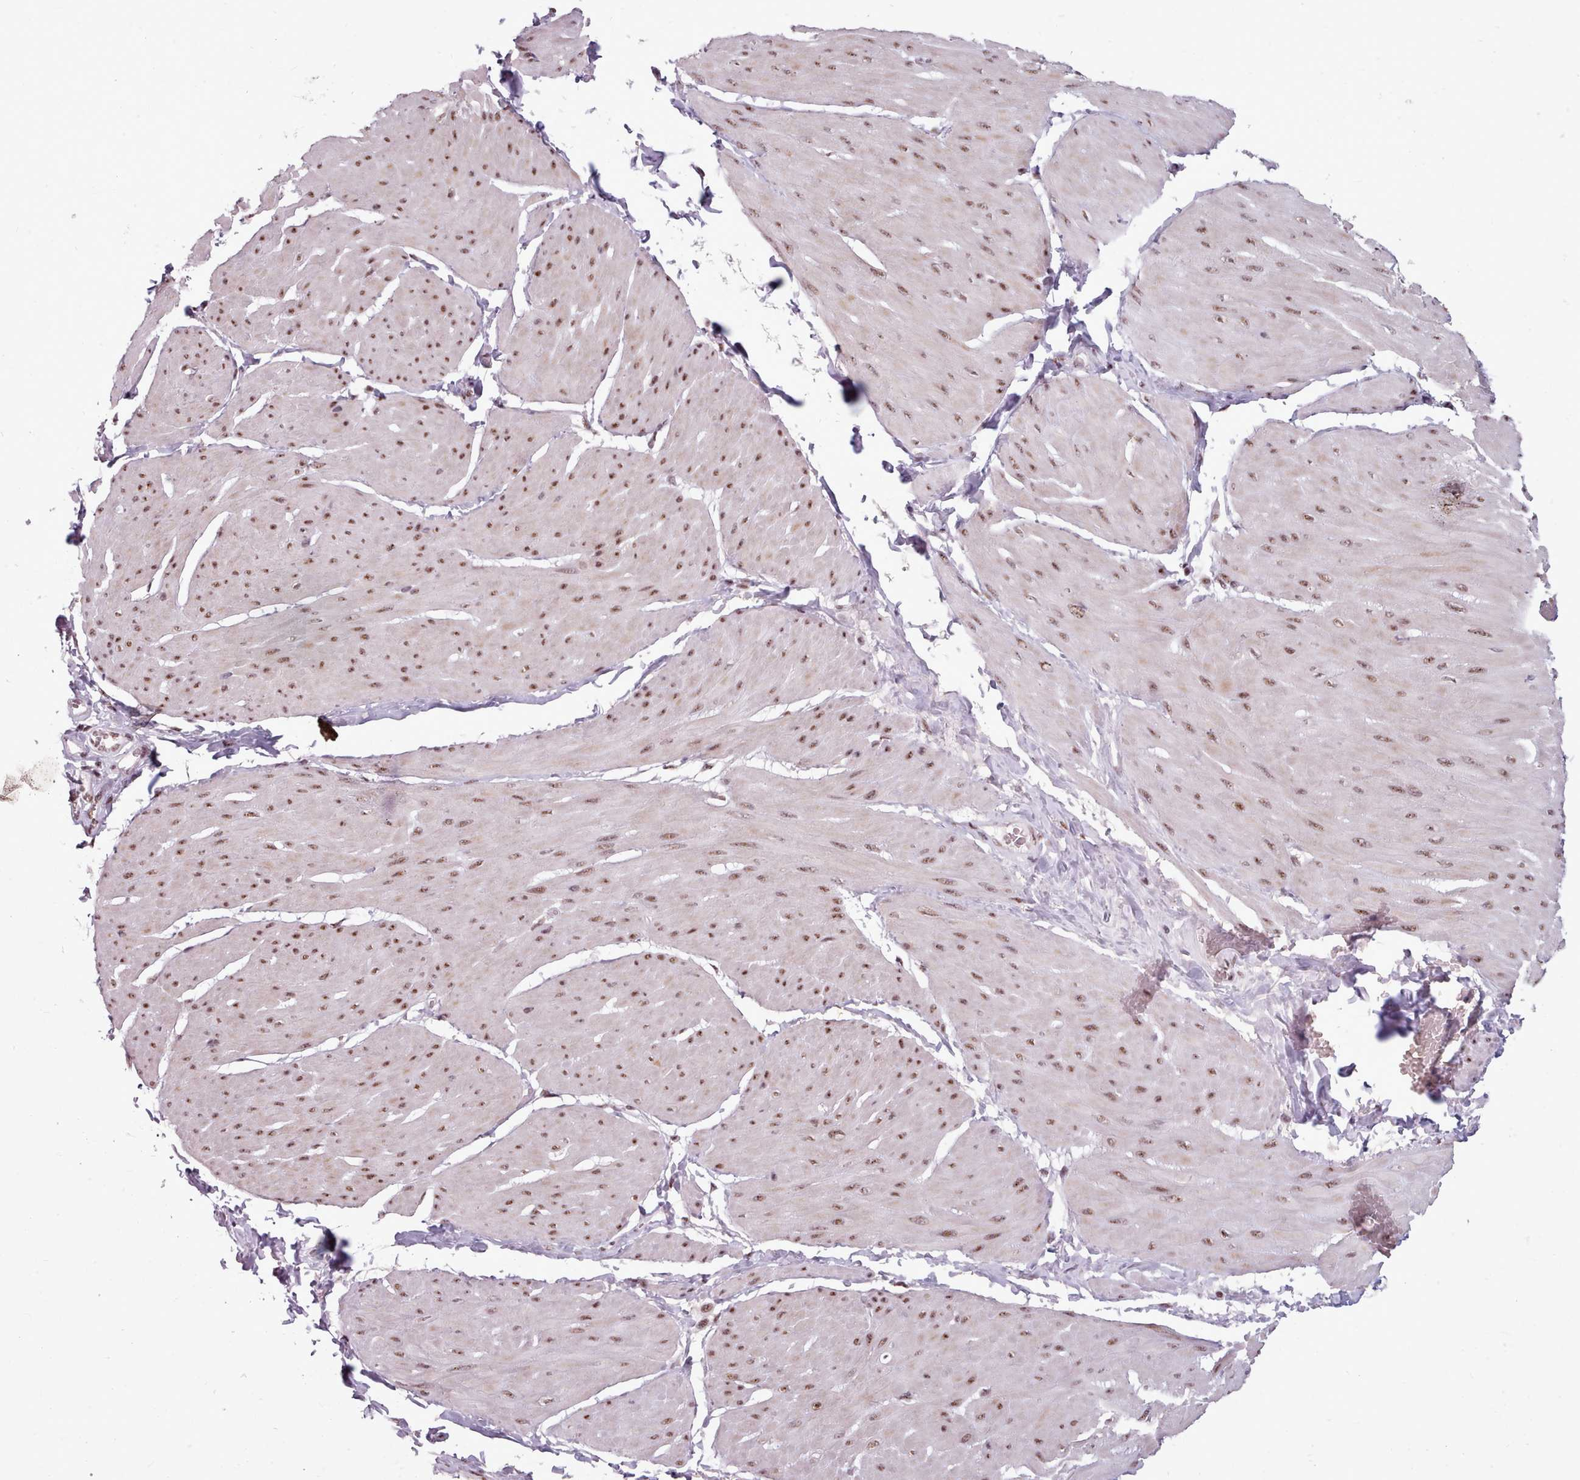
{"staining": {"intensity": "moderate", "quantity": ">75%", "location": "nuclear"}, "tissue": "smooth muscle", "cell_type": "Smooth muscle cells", "image_type": "normal", "snomed": [{"axis": "morphology", "description": "Urothelial carcinoma, High grade"}, {"axis": "topography", "description": "Urinary bladder"}], "caption": "Smooth muscle cells reveal moderate nuclear positivity in approximately >75% of cells in benign smooth muscle.", "gene": "SRRM1", "patient": {"sex": "male", "age": 46}}